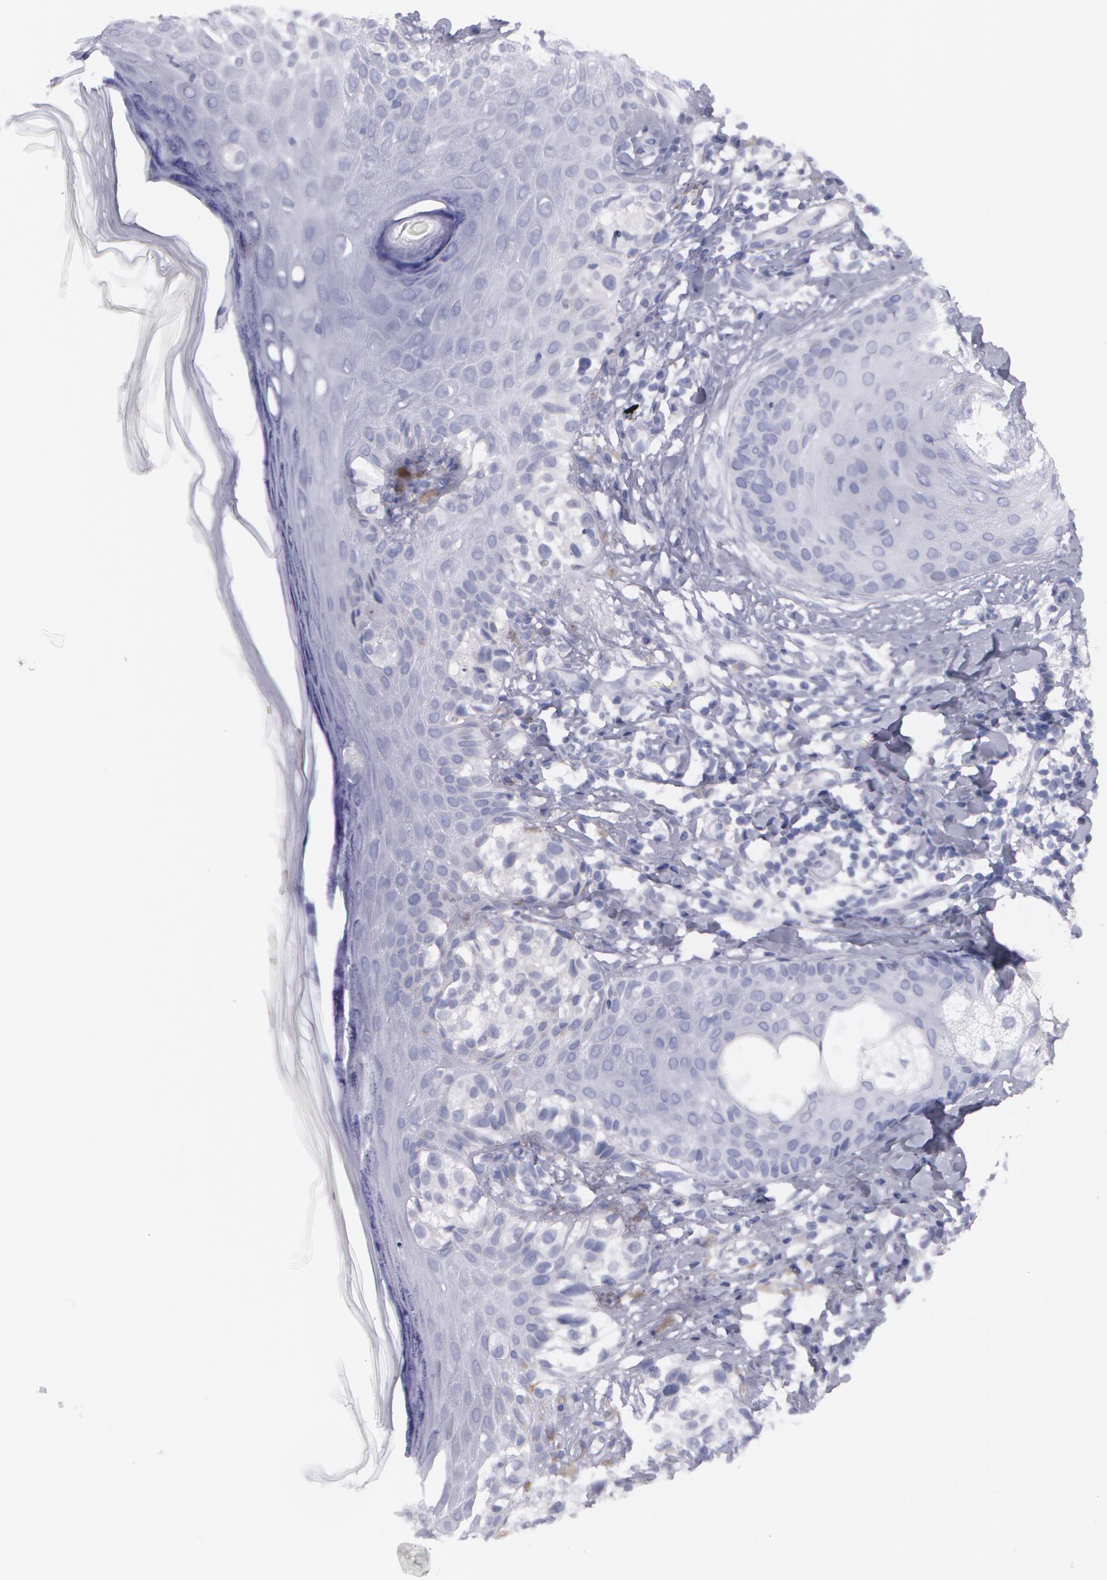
{"staining": {"intensity": "negative", "quantity": "none", "location": "none"}, "tissue": "melanoma", "cell_type": "Tumor cells", "image_type": "cancer", "snomed": [{"axis": "morphology", "description": "Malignant melanoma, NOS"}, {"axis": "topography", "description": "Skin"}], "caption": "High power microscopy image of an immunohistochemistry (IHC) micrograph of malignant melanoma, revealing no significant staining in tumor cells. (DAB (3,3'-diaminobenzidine) immunohistochemistry with hematoxylin counter stain).", "gene": "AMACR", "patient": {"sex": "male", "age": 57}}